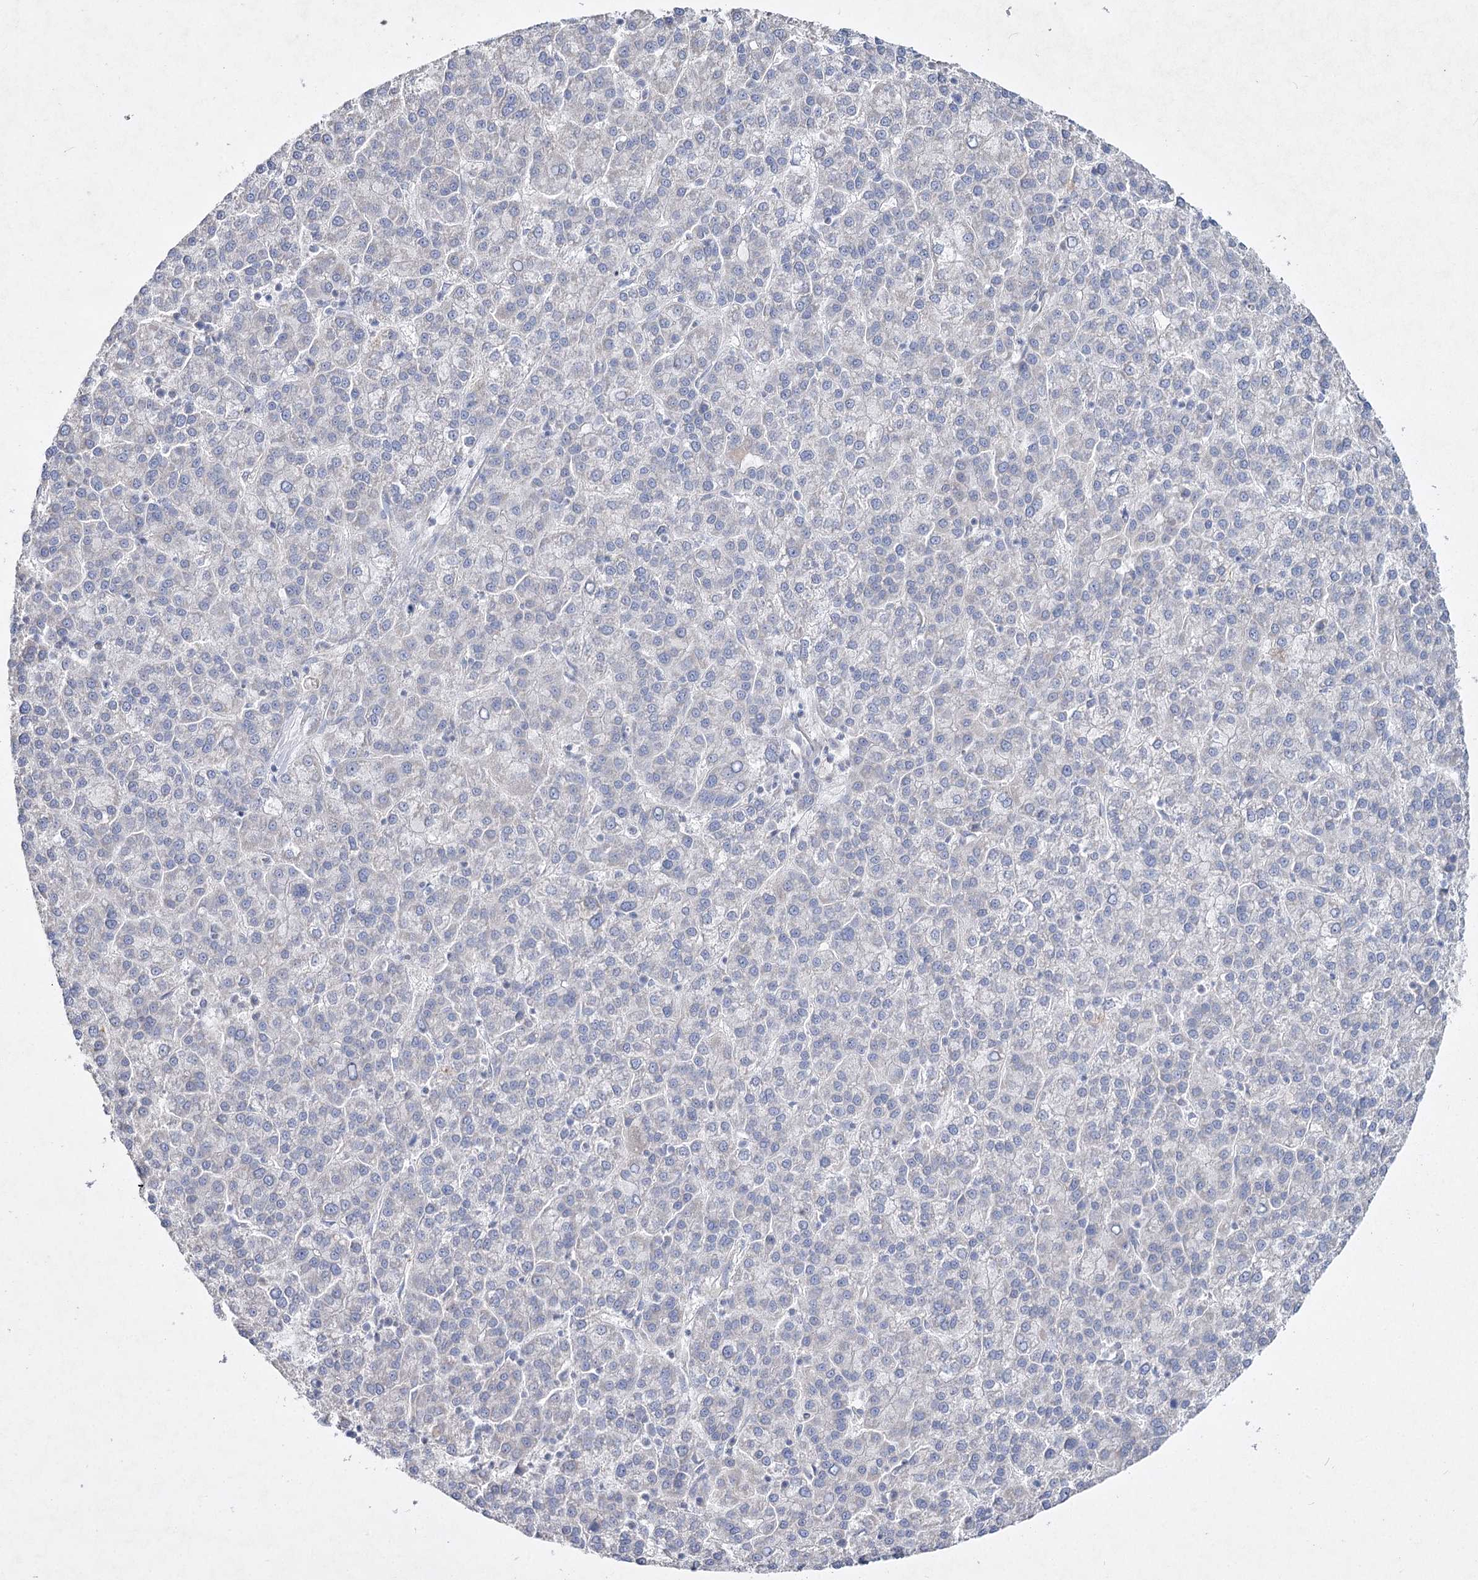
{"staining": {"intensity": "negative", "quantity": "none", "location": "none"}, "tissue": "liver cancer", "cell_type": "Tumor cells", "image_type": "cancer", "snomed": [{"axis": "morphology", "description": "Carcinoma, Hepatocellular, NOS"}, {"axis": "topography", "description": "Liver"}], "caption": "Tumor cells are negative for brown protein staining in liver cancer.", "gene": "TMEM187", "patient": {"sex": "female", "age": 58}}